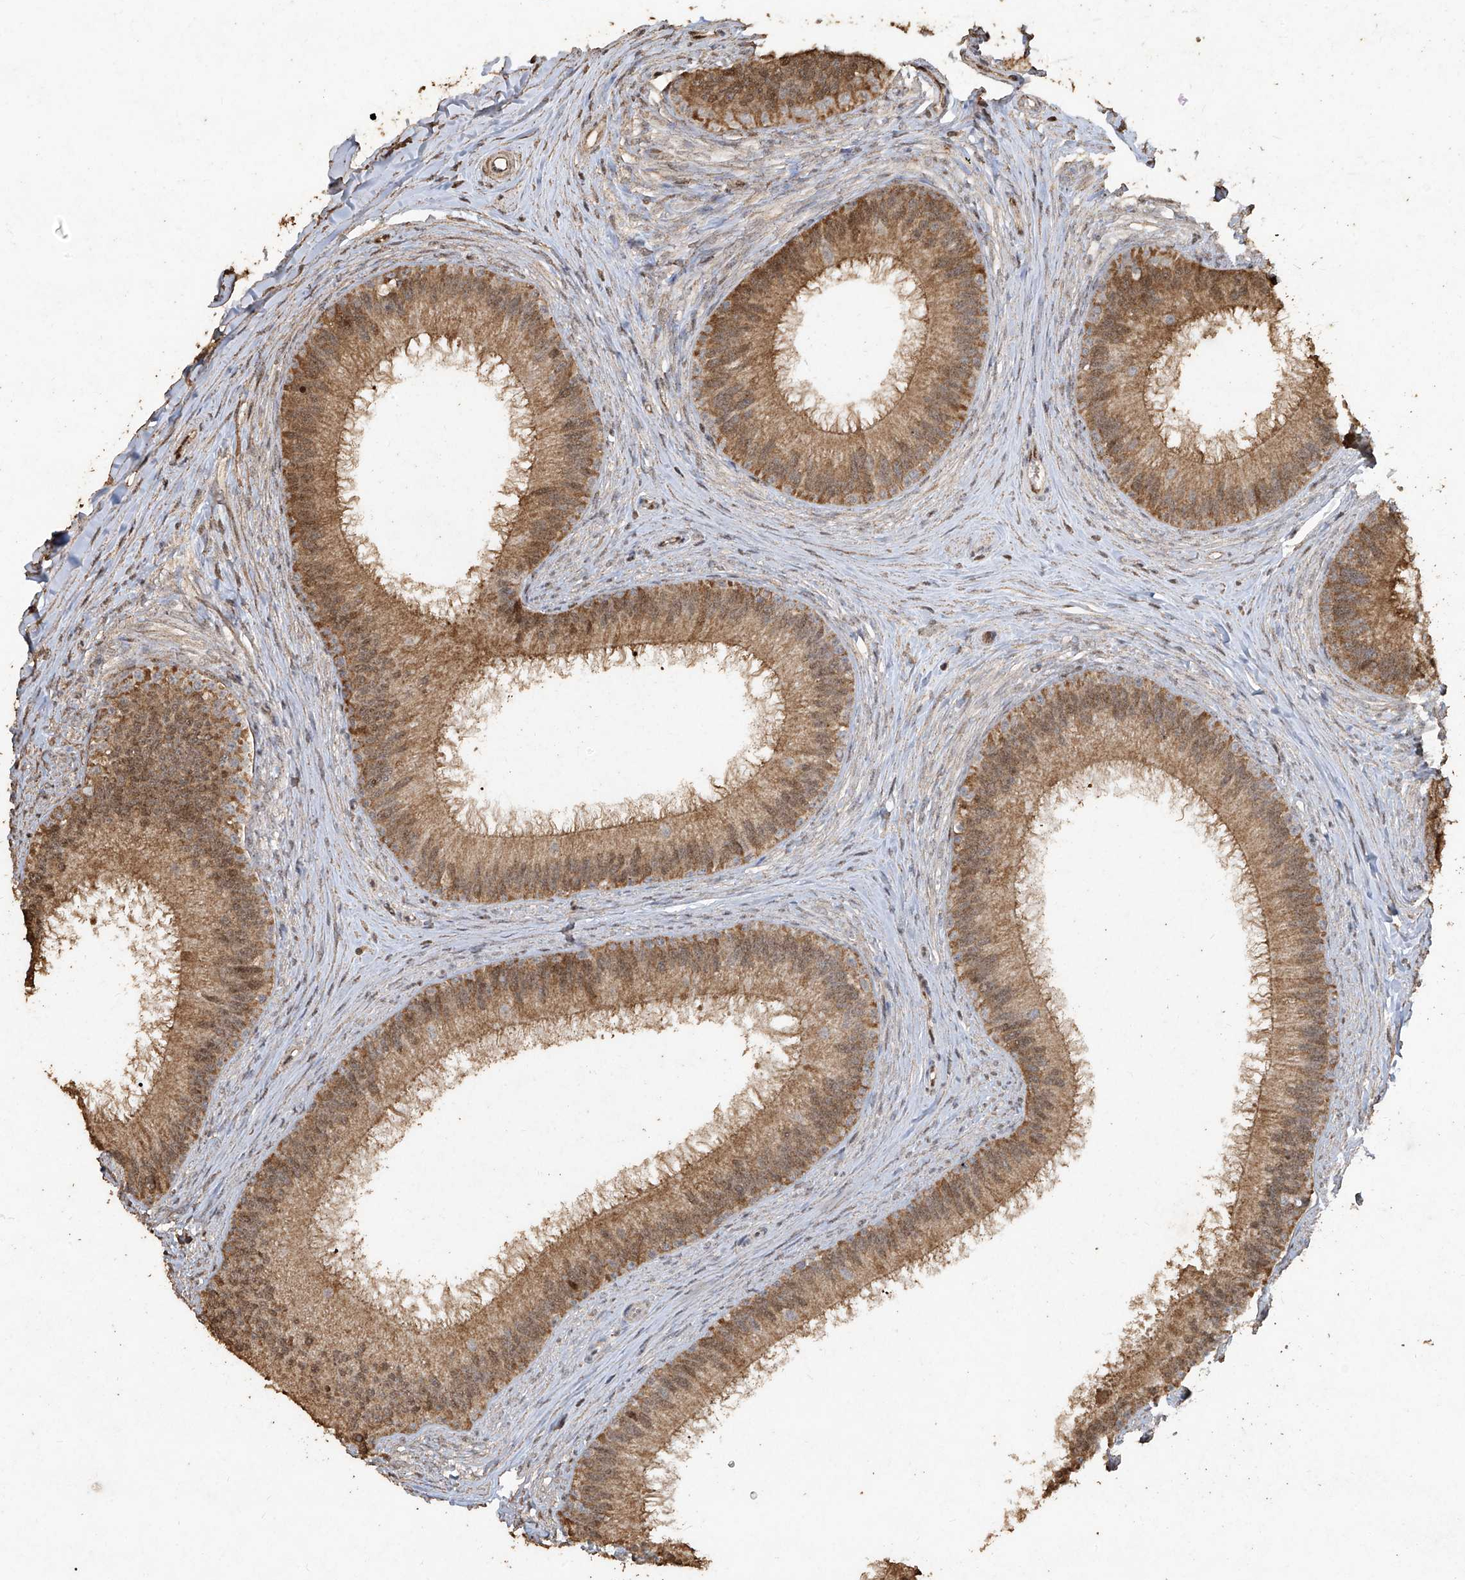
{"staining": {"intensity": "moderate", "quantity": ">75%", "location": "cytoplasmic/membranous"}, "tissue": "epididymis", "cell_type": "Glandular cells", "image_type": "normal", "snomed": [{"axis": "morphology", "description": "Normal tissue, NOS"}, {"axis": "topography", "description": "Epididymis"}], "caption": "Epididymis stained with immunohistochemistry (IHC) shows moderate cytoplasmic/membranous expression in about >75% of glandular cells. (Brightfield microscopy of DAB IHC at high magnification).", "gene": "ERBB3", "patient": {"sex": "male", "age": 27}}